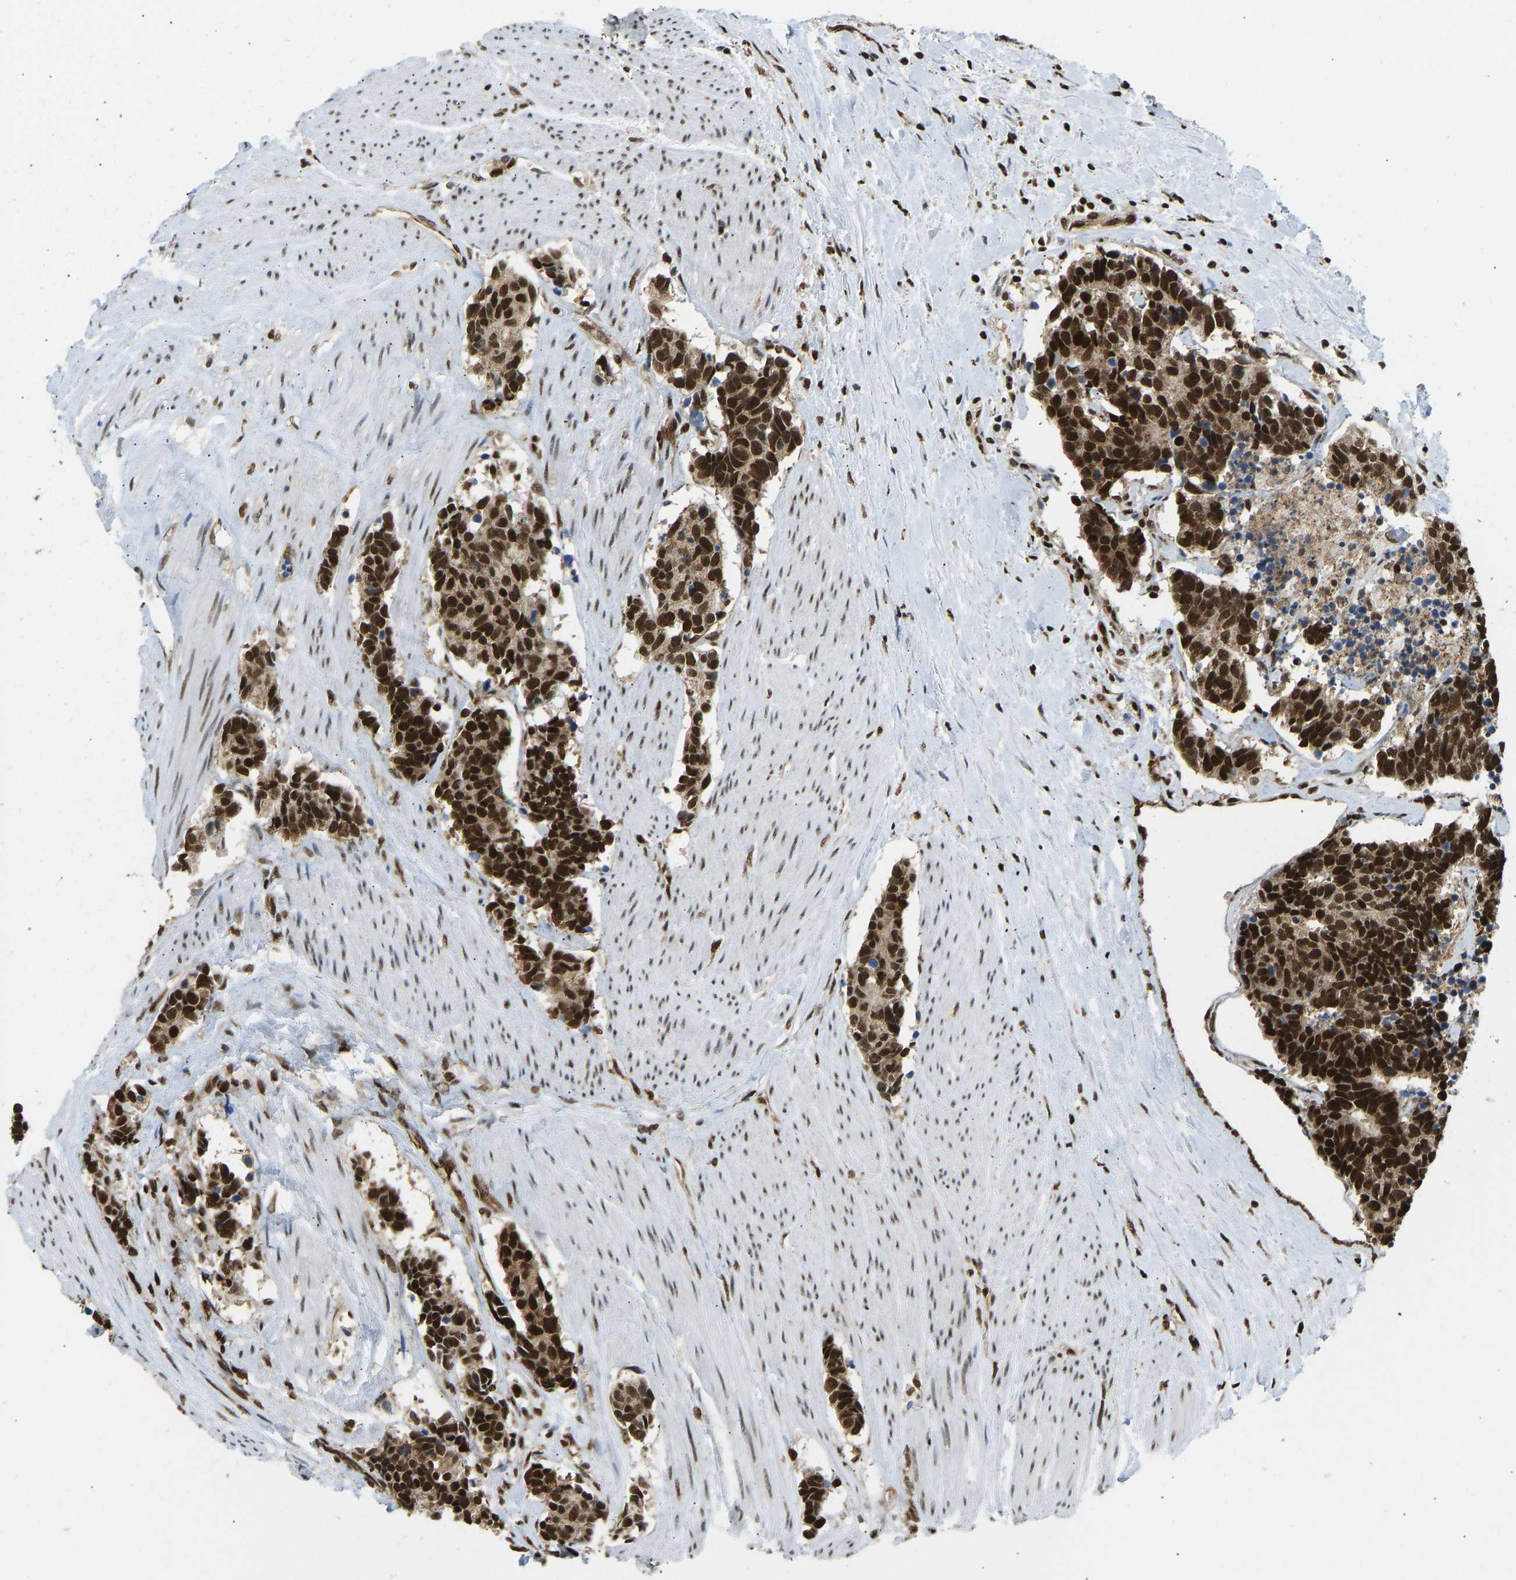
{"staining": {"intensity": "strong", "quantity": ">75%", "location": "nuclear"}, "tissue": "carcinoid", "cell_type": "Tumor cells", "image_type": "cancer", "snomed": [{"axis": "morphology", "description": "Carcinoma, NOS"}, {"axis": "morphology", "description": "Carcinoid, malignant, NOS"}, {"axis": "topography", "description": "Urinary bladder"}], "caption": "DAB (3,3'-diaminobenzidine) immunohistochemical staining of human carcinoid reveals strong nuclear protein staining in approximately >75% of tumor cells.", "gene": "ZSCAN20", "patient": {"sex": "male", "age": 57}}